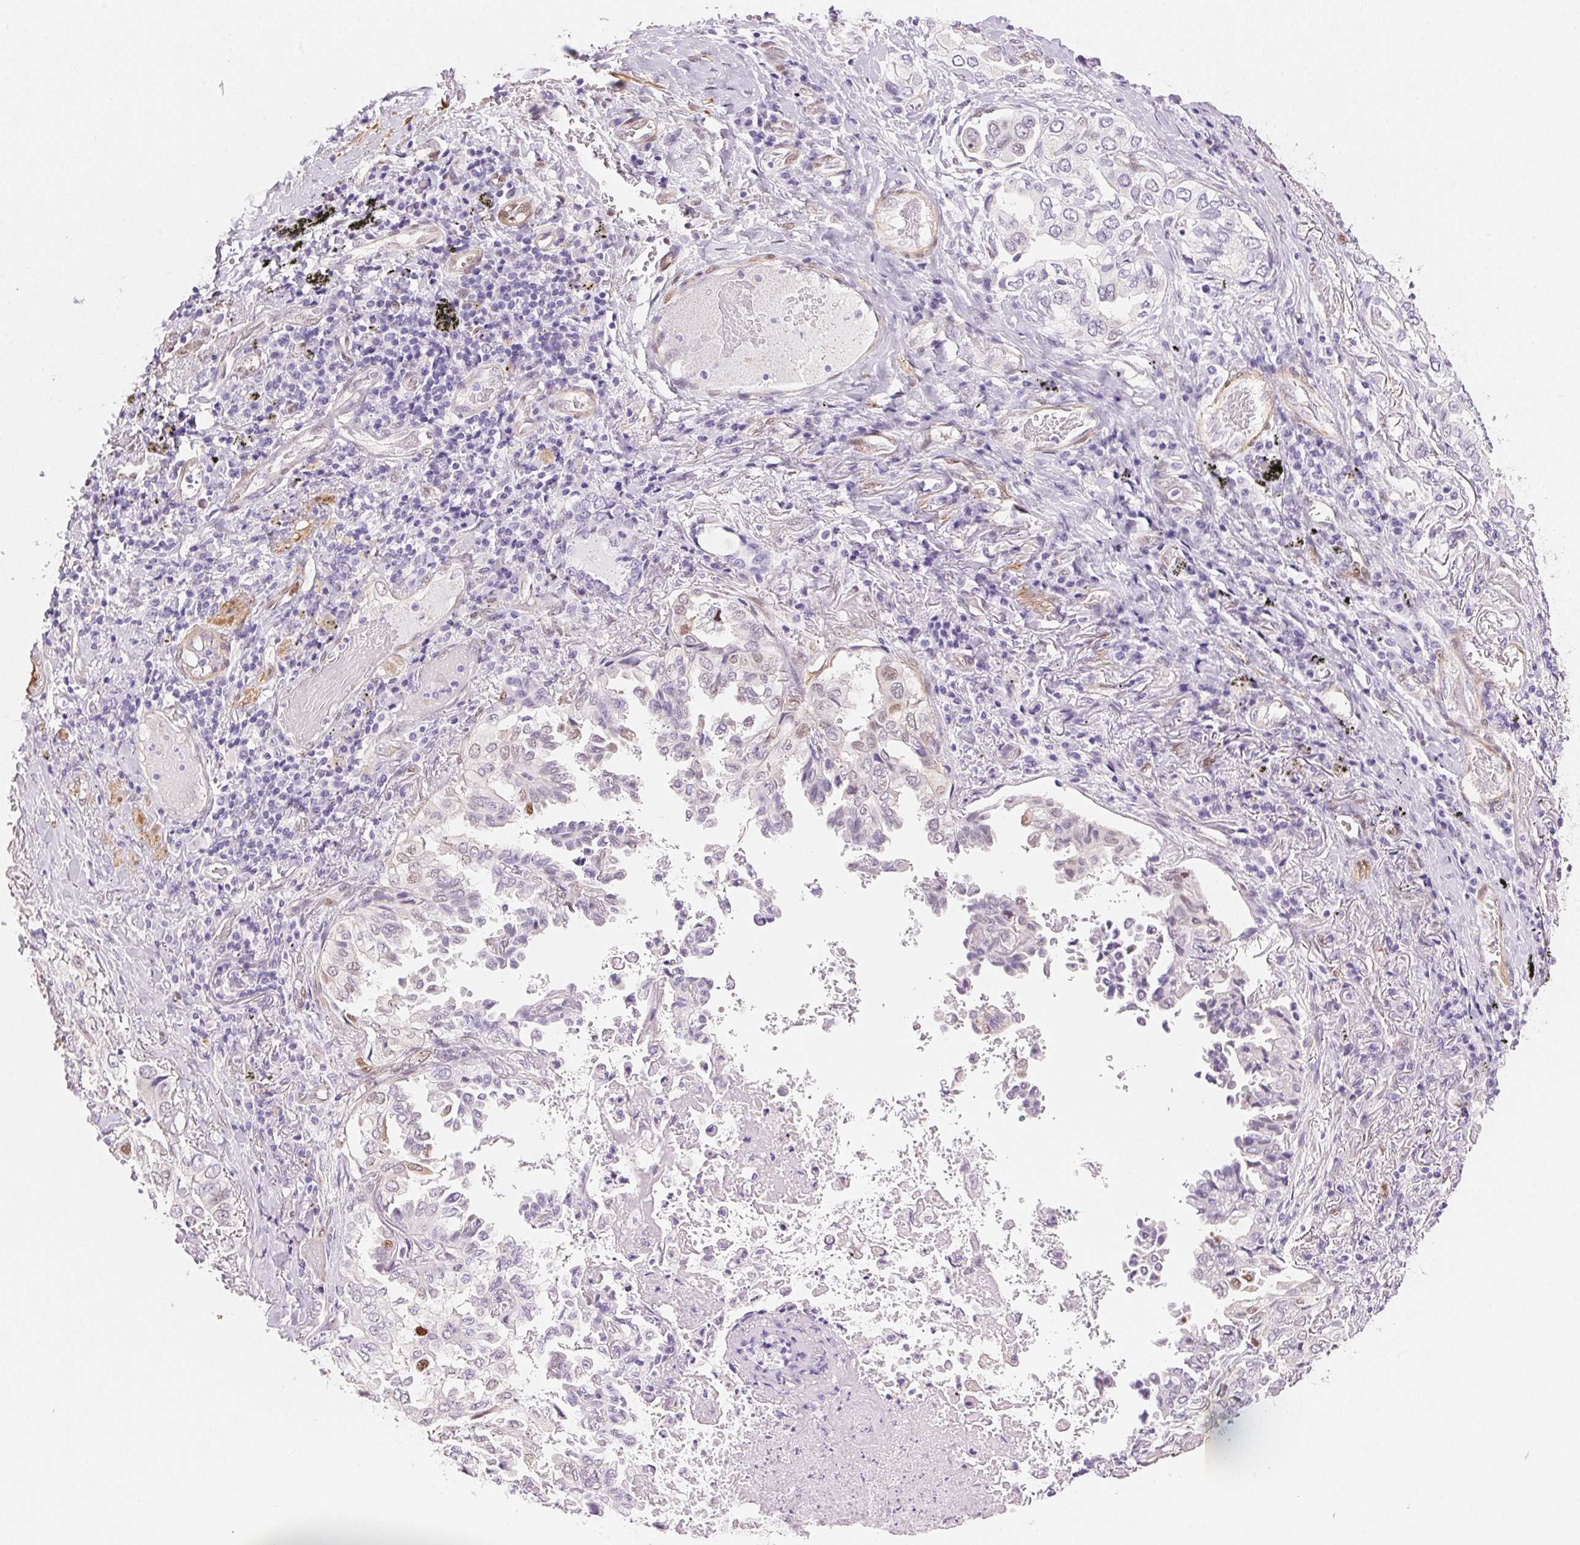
{"staining": {"intensity": "moderate", "quantity": "<25%", "location": "nuclear"}, "tissue": "lung cancer", "cell_type": "Tumor cells", "image_type": "cancer", "snomed": [{"axis": "morphology", "description": "Aneuploidy"}, {"axis": "morphology", "description": "Adenocarcinoma, NOS"}, {"axis": "morphology", "description": "Adenocarcinoma, metastatic, NOS"}, {"axis": "topography", "description": "Lymph node"}, {"axis": "topography", "description": "Lung"}], "caption": "High-power microscopy captured an IHC micrograph of lung cancer, revealing moderate nuclear positivity in about <25% of tumor cells. (IHC, brightfield microscopy, high magnification).", "gene": "SMTN", "patient": {"sex": "female", "age": 48}}